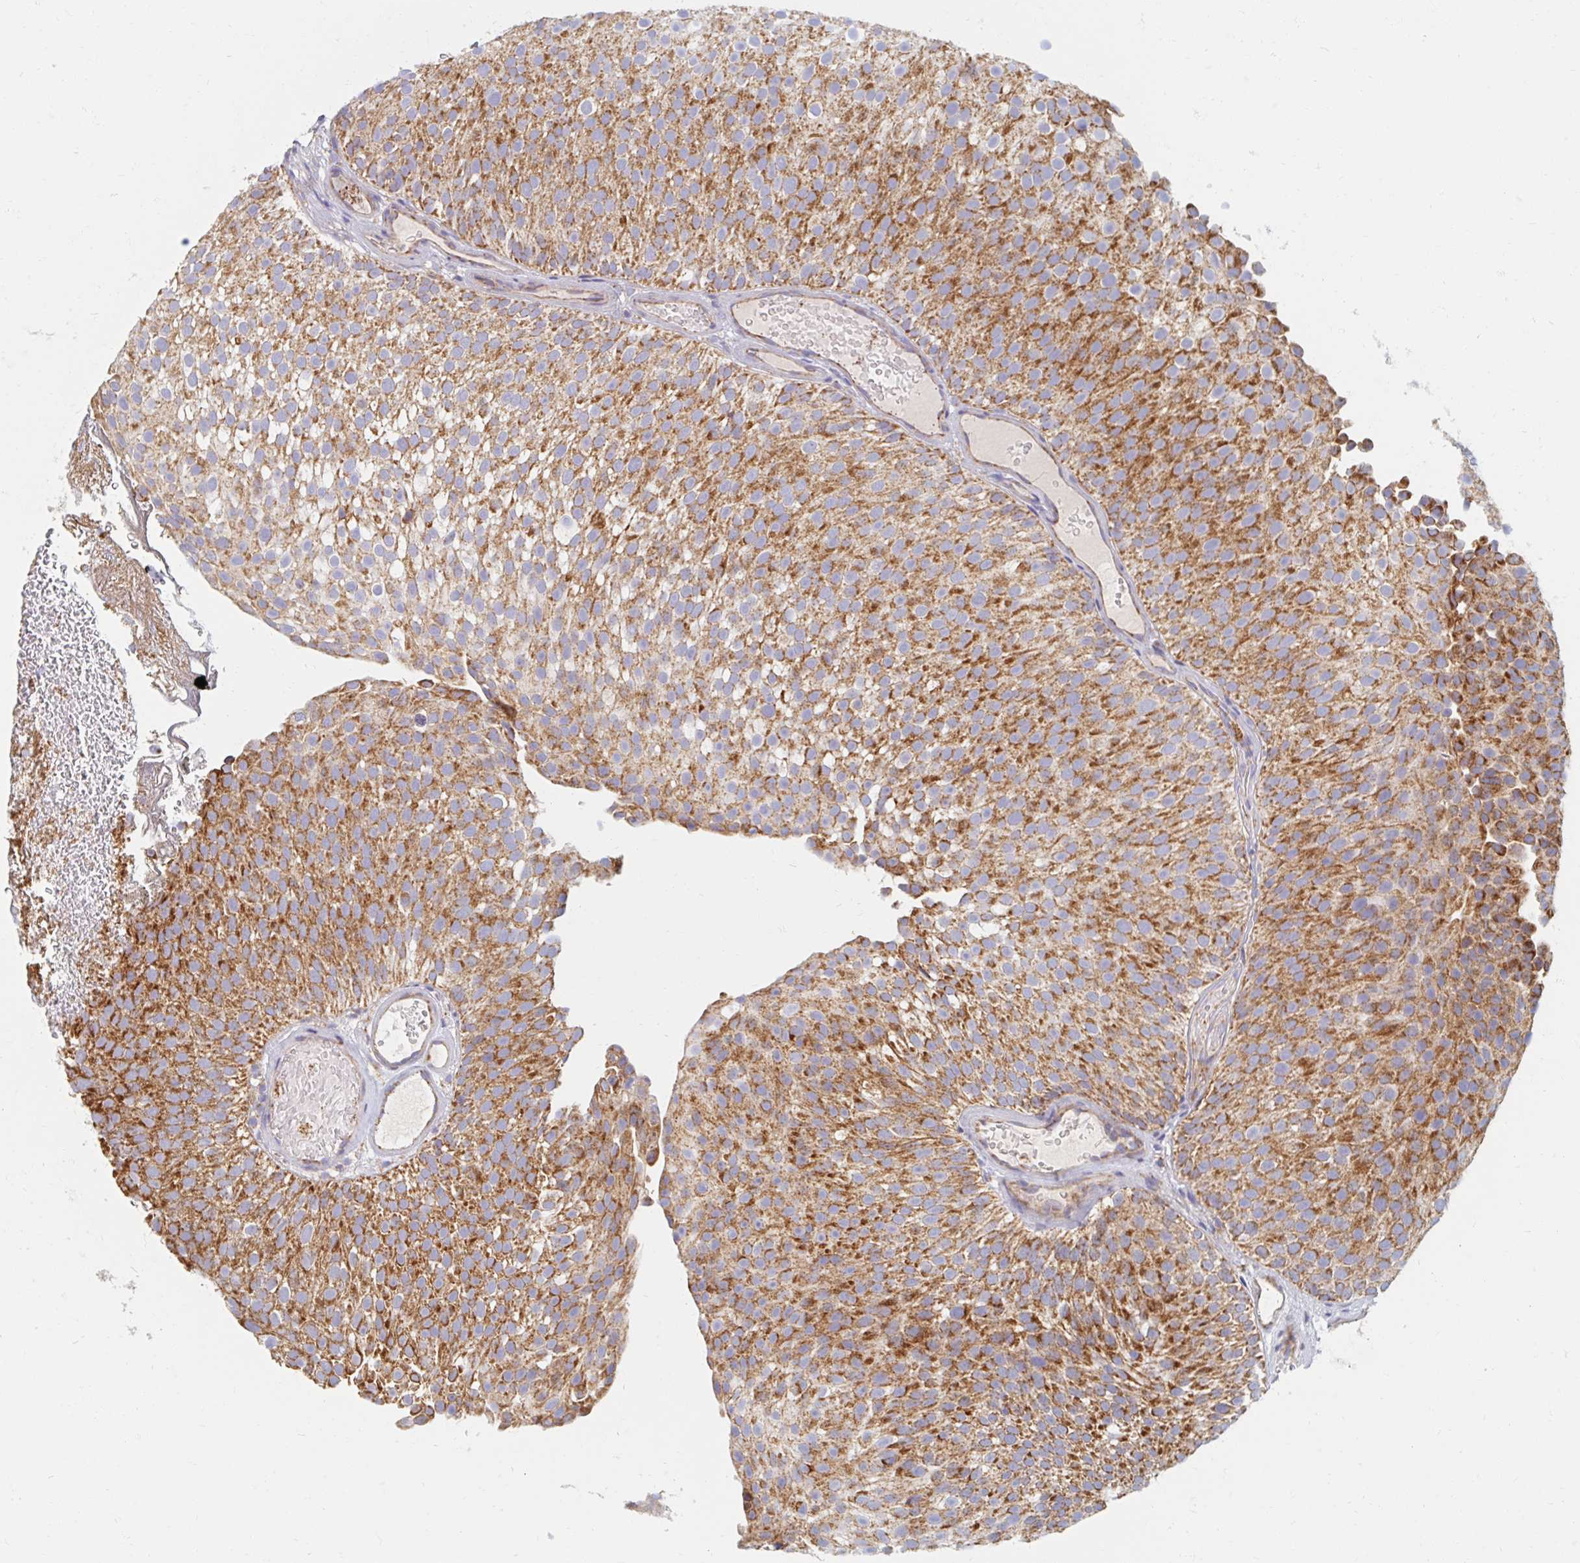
{"staining": {"intensity": "strong", "quantity": ">75%", "location": "cytoplasmic/membranous"}, "tissue": "urothelial cancer", "cell_type": "Tumor cells", "image_type": "cancer", "snomed": [{"axis": "morphology", "description": "Urothelial carcinoma, Low grade"}, {"axis": "topography", "description": "Urinary bladder"}], "caption": "Strong cytoplasmic/membranous protein expression is present in about >75% of tumor cells in urothelial cancer. Immunohistochemistry (ihc) stains the protein of interest in brown and the nuclei are stained blue.", "gene": "MAVS", "patient": {"sex": "male", "age": 78}}